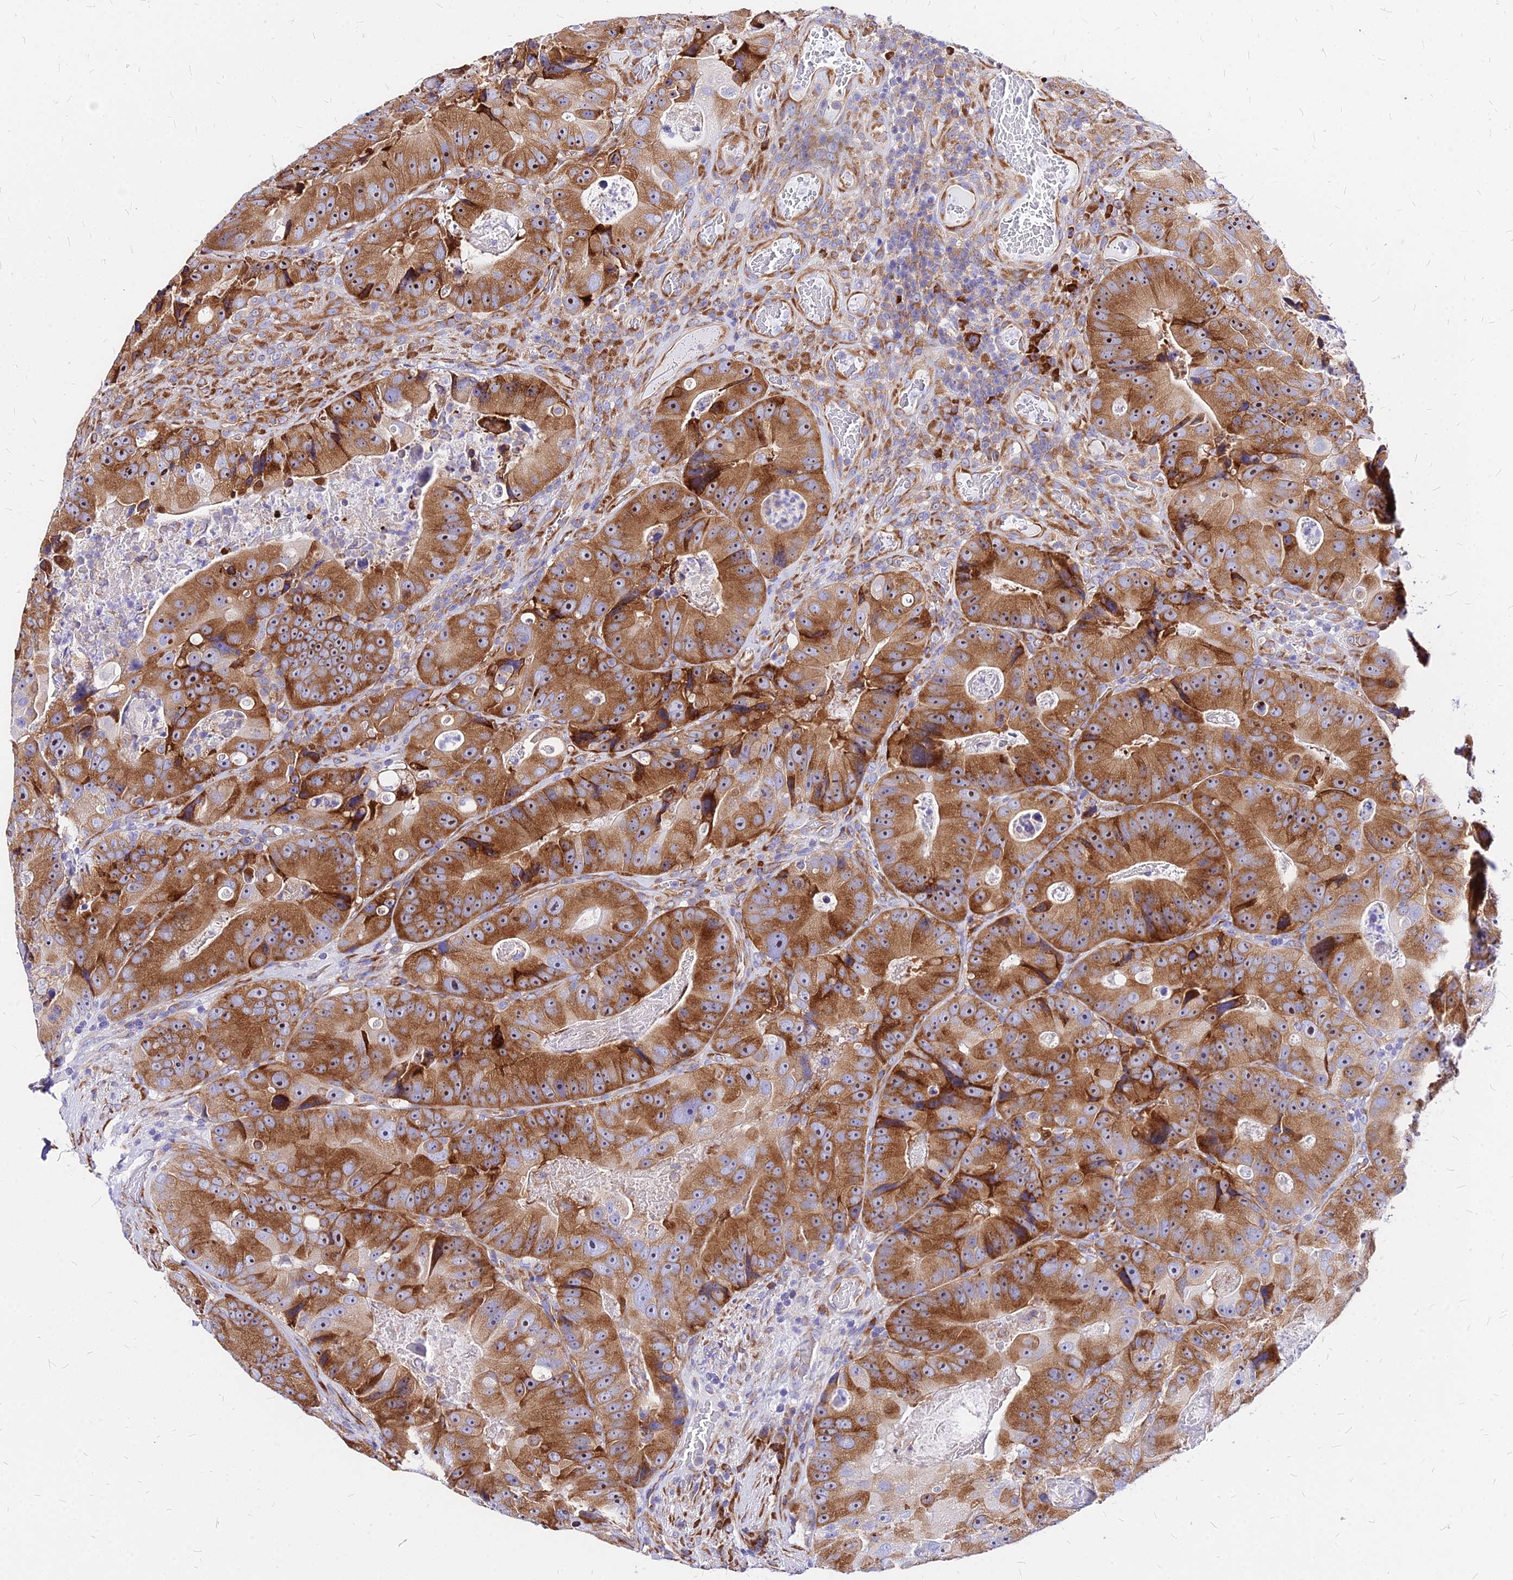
{"staining": {"intensity": "strong", "quantity": ">75%", "location": "cytoplasmic/membranous,nuclear"}, "tissue": "colorectal cancer", "cell_type": "Tumor cells", "image_type": "cancer", "snomed": [{"axis": "morphology", "description": "Adenocarcinoma, NOS"}, {"axis": "topography", "description": "Colon"}], "caption": "Colorectal cancer was stained to show a protein in brown. There is high levels of strong cytoplasmic/membranous and nuclear staining in about >75% of tumor cells. (IHC, brightfield microscopy, high magnification).", "gene": "RPL19", "patient": {"sex": "female", "age": 86}}